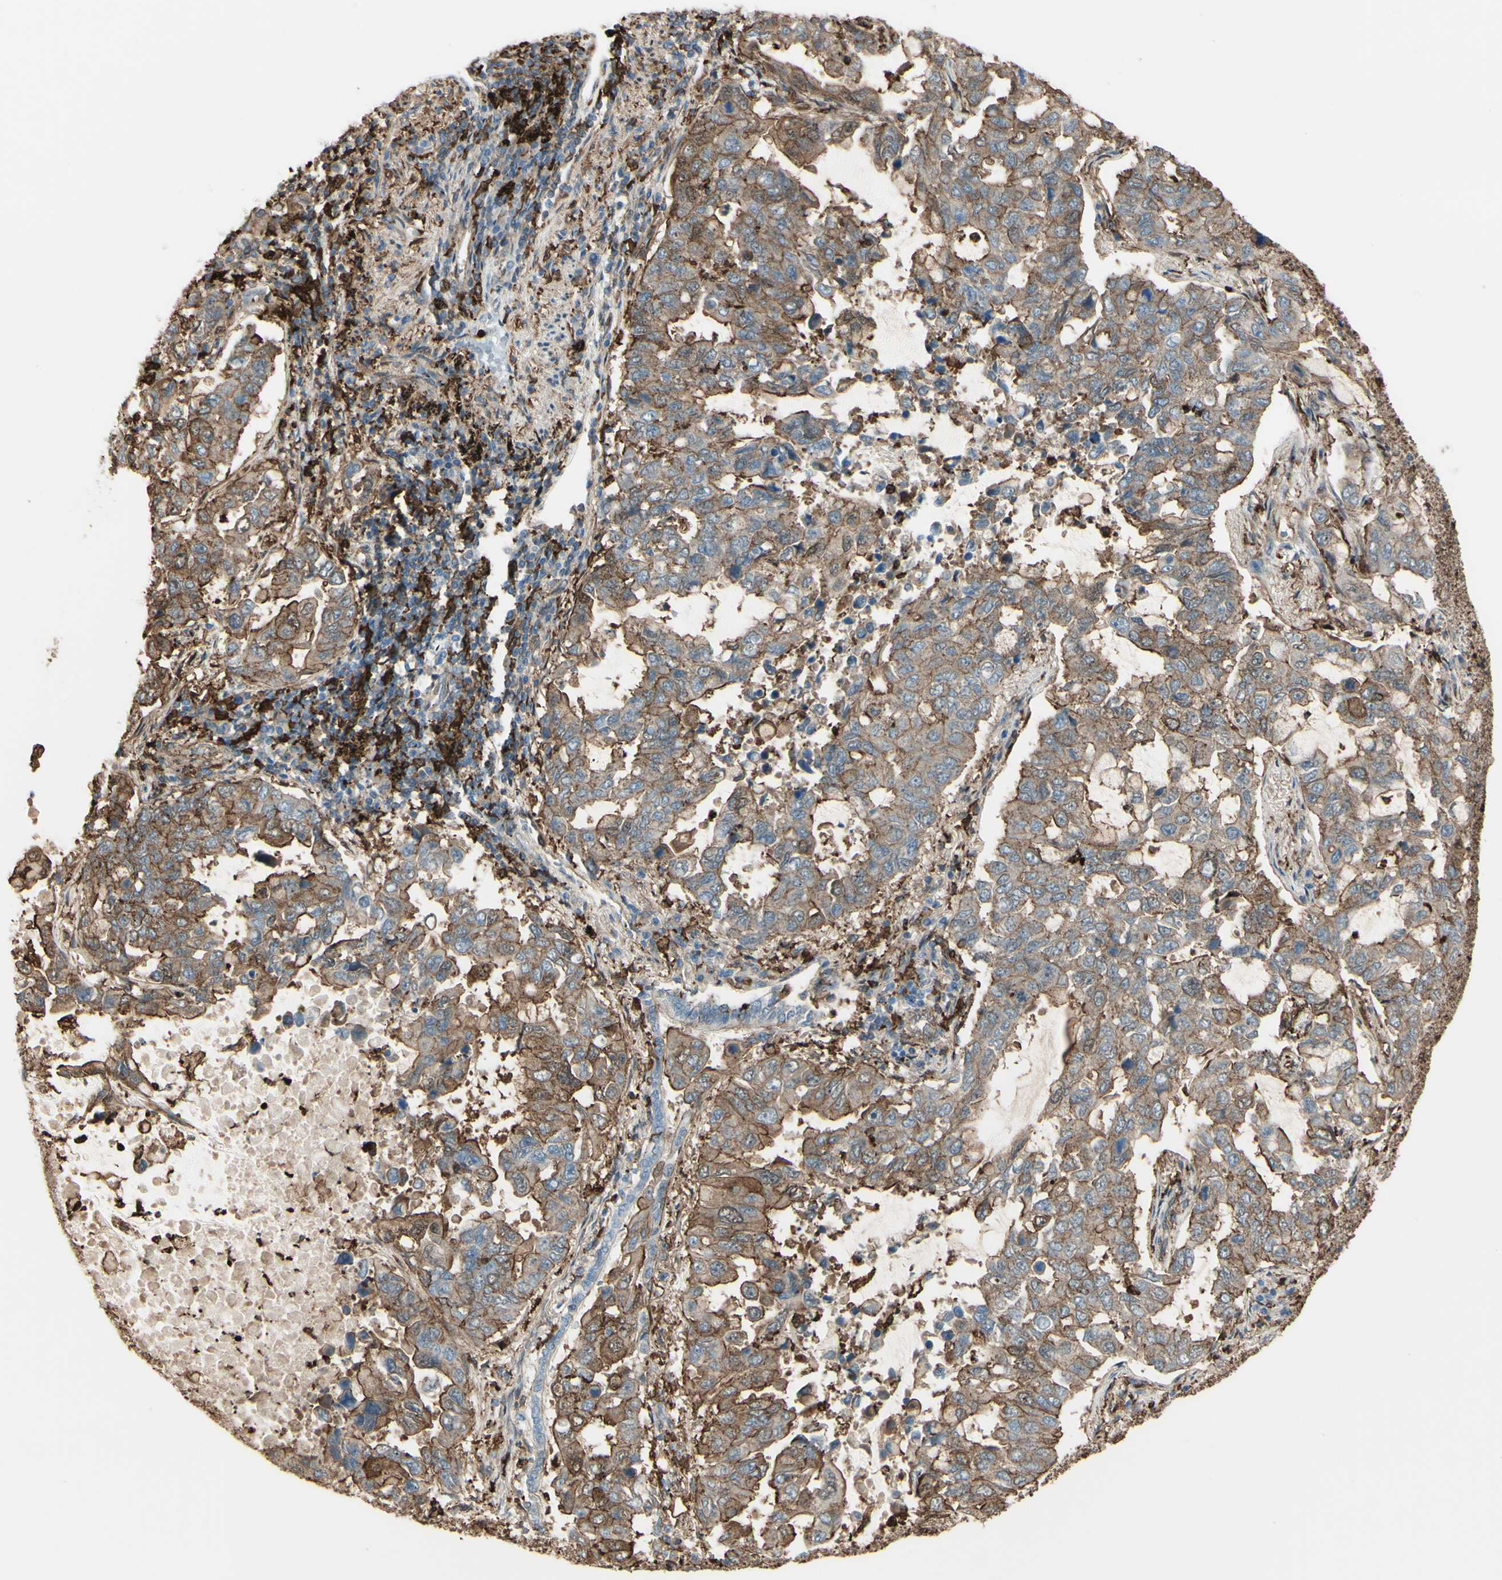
{"staining": {"intensity": "moderate", "quantity": ">75%", "location": "cytoplasmic/membranous"}, "tissue": "lung cancer", "cell_type": "Tumor cells", "image_type": "cancer", "snomed": [{"axis": "morphology", "description": "Adenocarcinoma, NOS"}, {"axis": "topography", "description": "Lung"}], "caption": "A micrograph showing moderate cytoplasmic/membranous expression in approximately >75% of tumor cells in adenocarcinoma (lung), as visualized by brown immunohistochemical staining.", "gene": "GSN", "patient": {"sex": "male", "age": 64}}